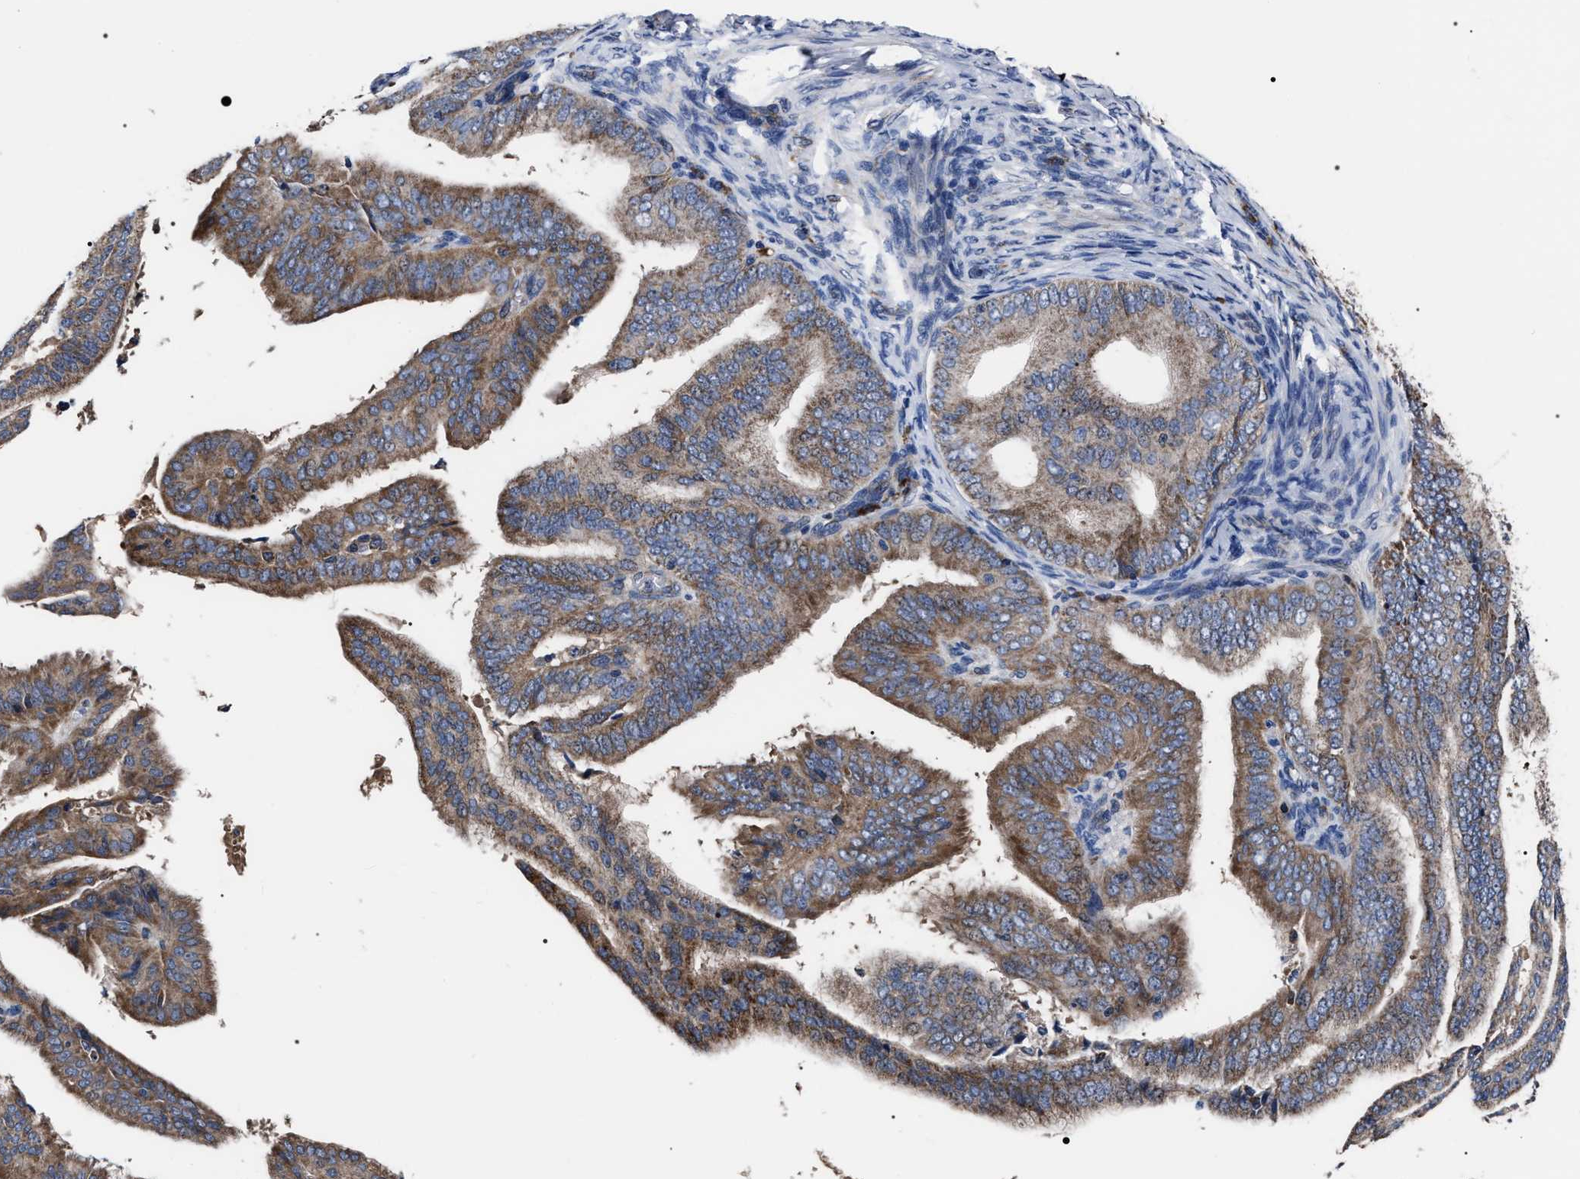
{"staining": {"intensity": "moderate", "quantity": ">75%", "location": "cytoplasmic/membranous"}, "tissue": "endometrial cancer", "cell_type": "Tumor cells", "image_type": "cancer", "snomed": [{"axis": "morphology", "description": "Adenocarcinoma, NOS"}, {"axis": "topography", "description": "Endometrium"}], "caption": "A histopathology image of human adenocarcinoma (endometrial) stained for a protein displays moderate cytoplasmic/membranous brown staining in tumor cells.", "gene": "MACC1", "patient": {"sex": "female", "age": 58}}